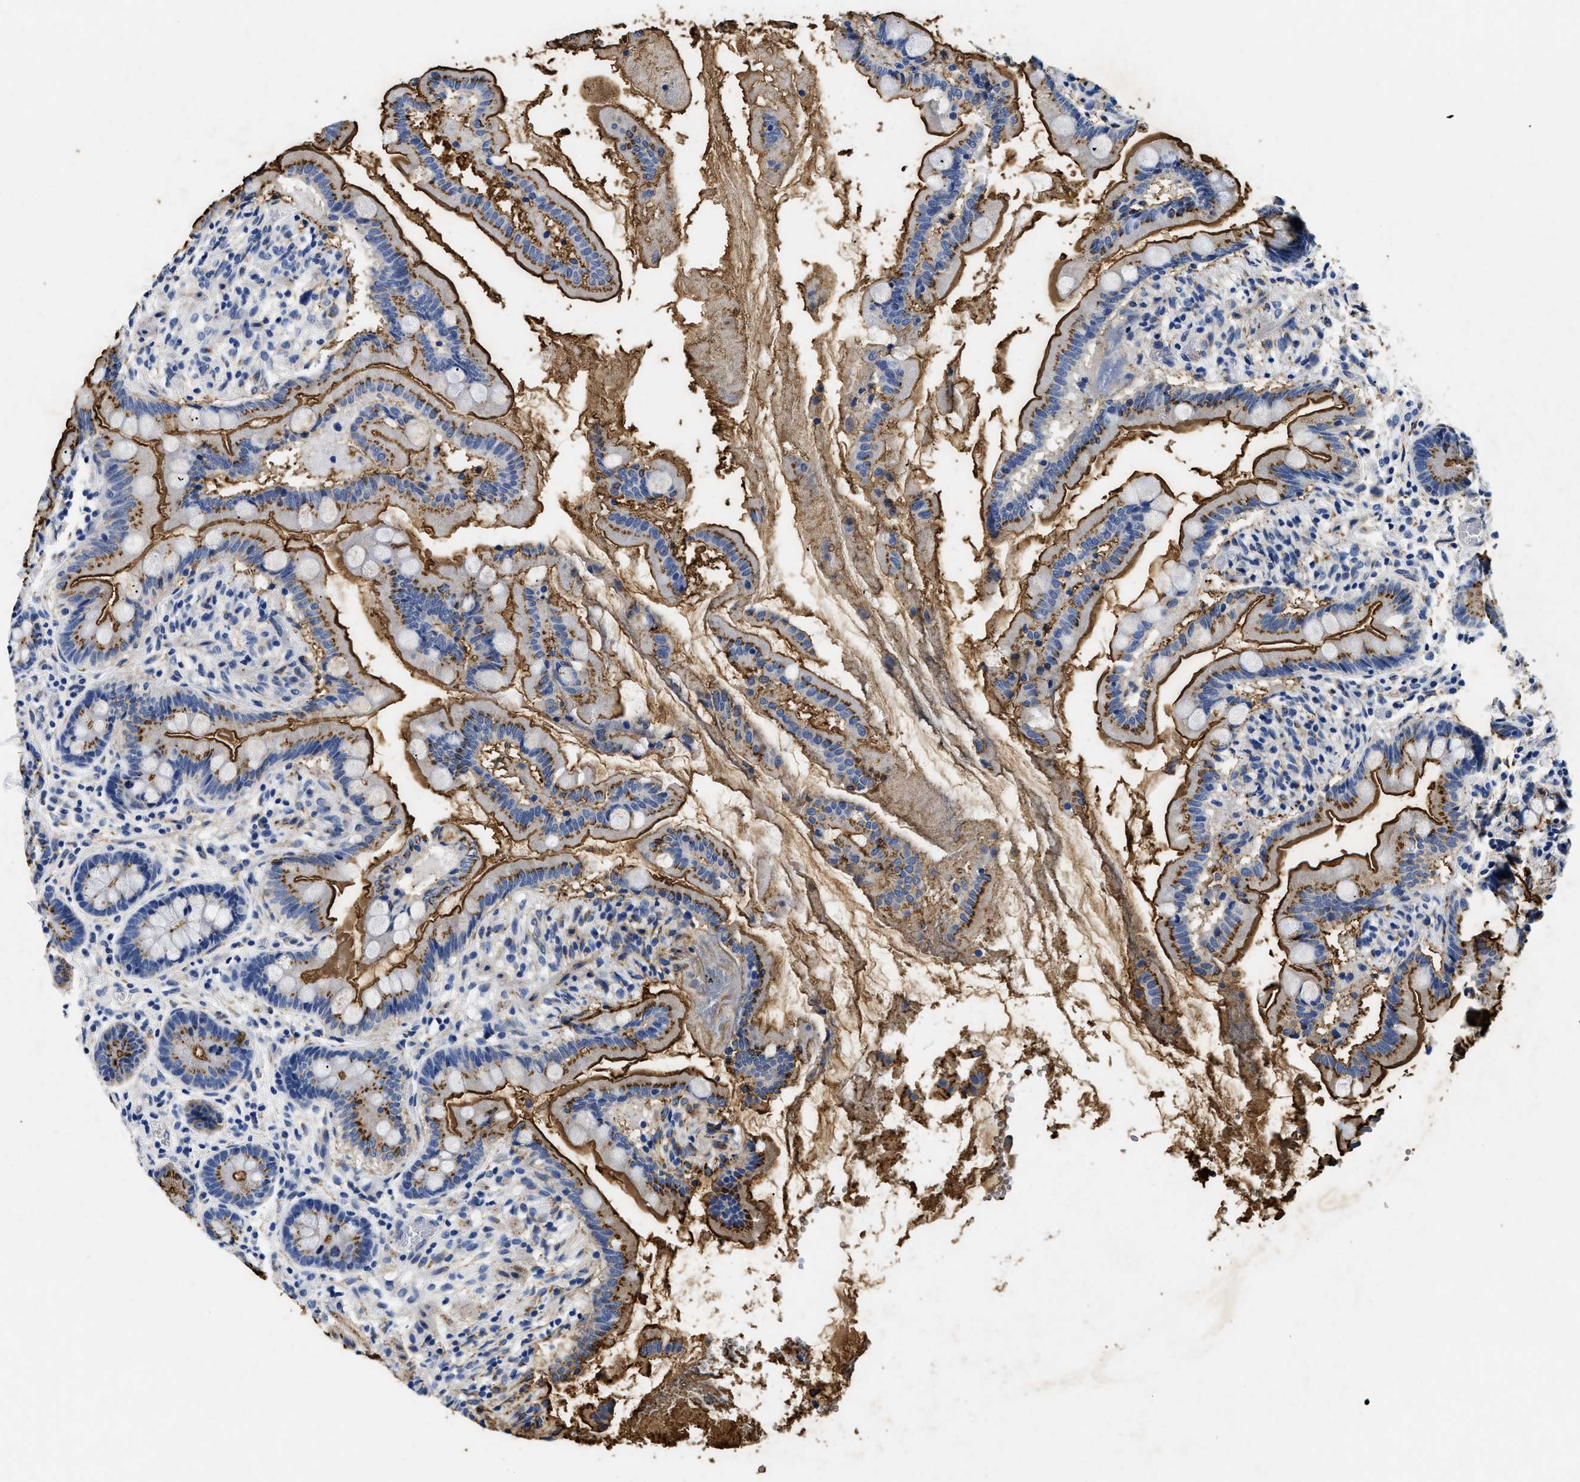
{"staining": {"intensity": "strong", "quantity": ">75%", "location": "cytoplasmic/membranous"}, "tissue": "small intestine", "cell_type": "Glandular cells", "image_type": "normal", "snomed": [{"axis": "morphology", "description": "Normal tissue, NOS"}, {"axis": "topography", "description": "Small intestine"}], "caption": "Approximately >75% of glandular cells in unremarkable human small intestine reveal strong cytoplasmic/membranous protein staining as visualized by brown immunohistochemical staining.", "gene": "LAMA3", "patient": {"sex": "female", "age": 56}}